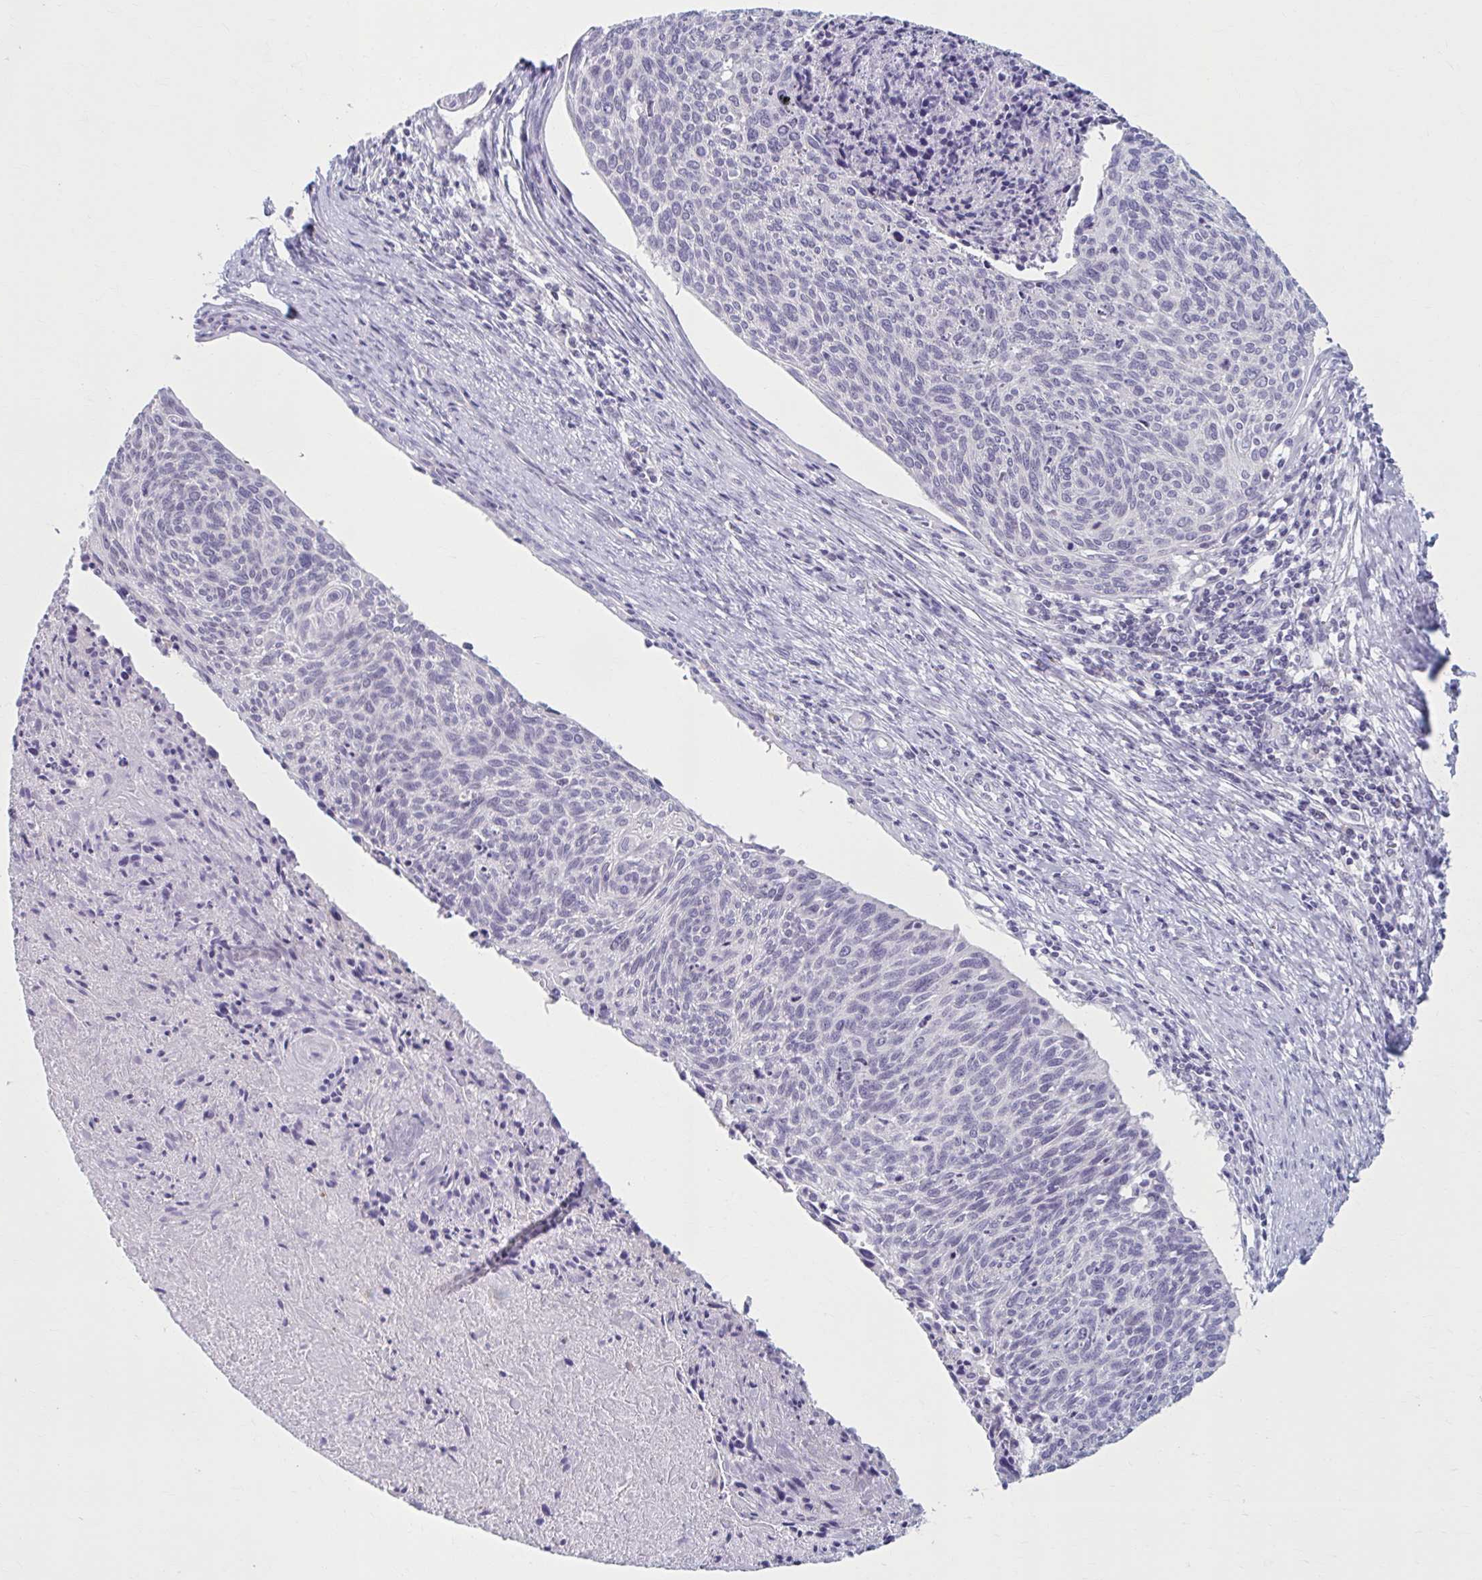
{"staining": {"intensity": "negative", "quantity": "none", "location": "none"}, "tissue": "cervical cancer", "cell_type": "Tumor cells", "image_type": "cancer", "snomed": [{"axis": "morphology", "description": "Squamous cell carcinoma, NOS"}, {"axis": "topography", "description": "Cervix"}], "caption": "Micrograph shows no protein positivity in tumor cells of cervical cancer (squamous cell carcinoma) tissue.", "gene": "CCDC105", "patient": {"sex": "female", "age": 49}}